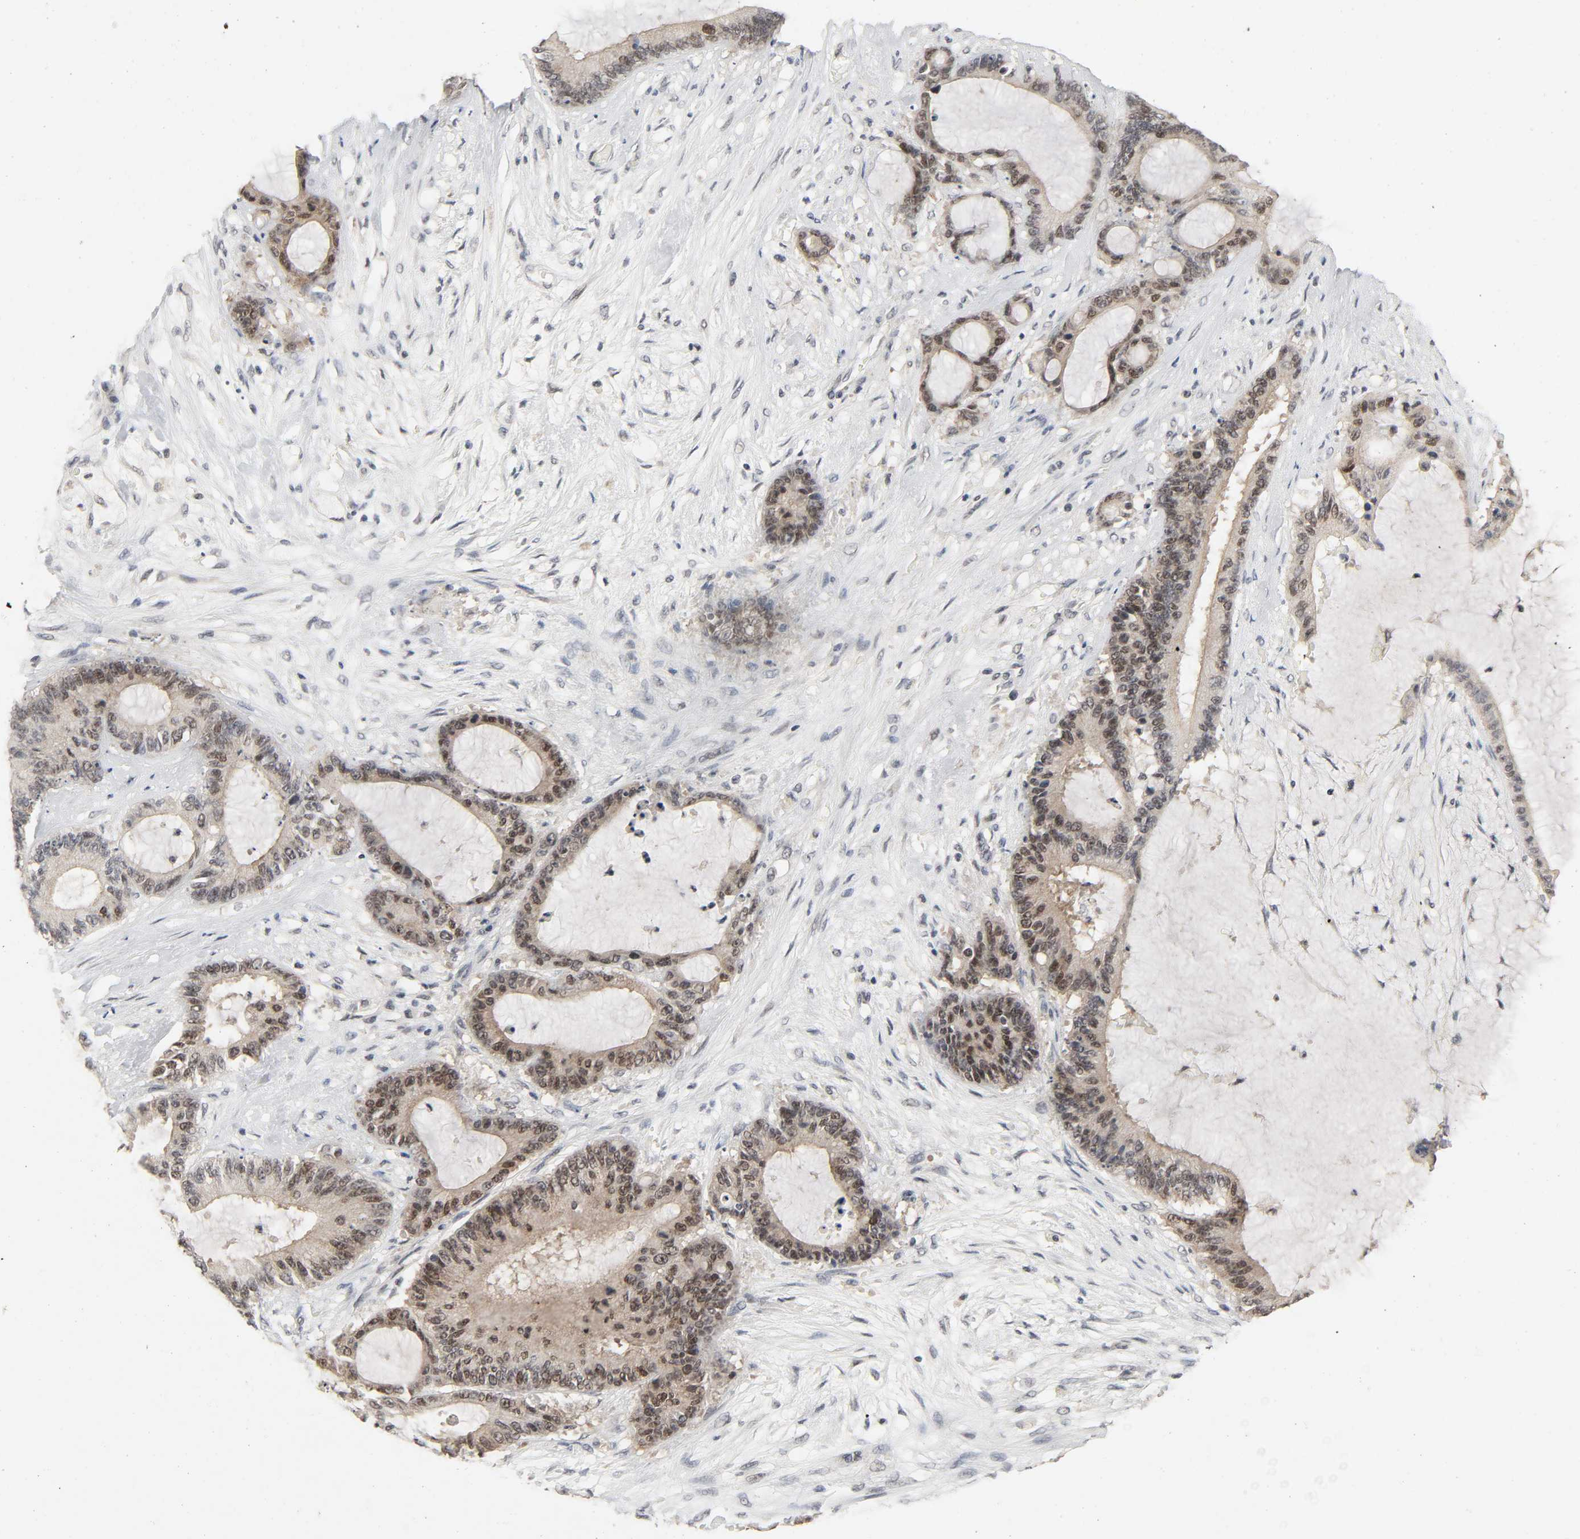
{"staining": {"intensity": "moderate", "quantity": "25%-75%", "location": "cytoplasmic/membranous,nuclear"}, "tissue": "liver cancer", "cell_type": "Tumor cells", "image_type": "cancer", "snomed": [{"axis": "morphology", "description": "Cholangiocarcinoma"}, {"axis": "topography", "description": "Liver"}], "caption": "About 25%-75% of tumor cells in liver cancer (cholangiocarcinoma) demonstrate moderate cytoplasmic/membranous and nuclear protein expression as visualized by brown immunohistochemical staining.", "gene": "MAPKAPK5", "patient": {"sex": "female", "age": 73}}